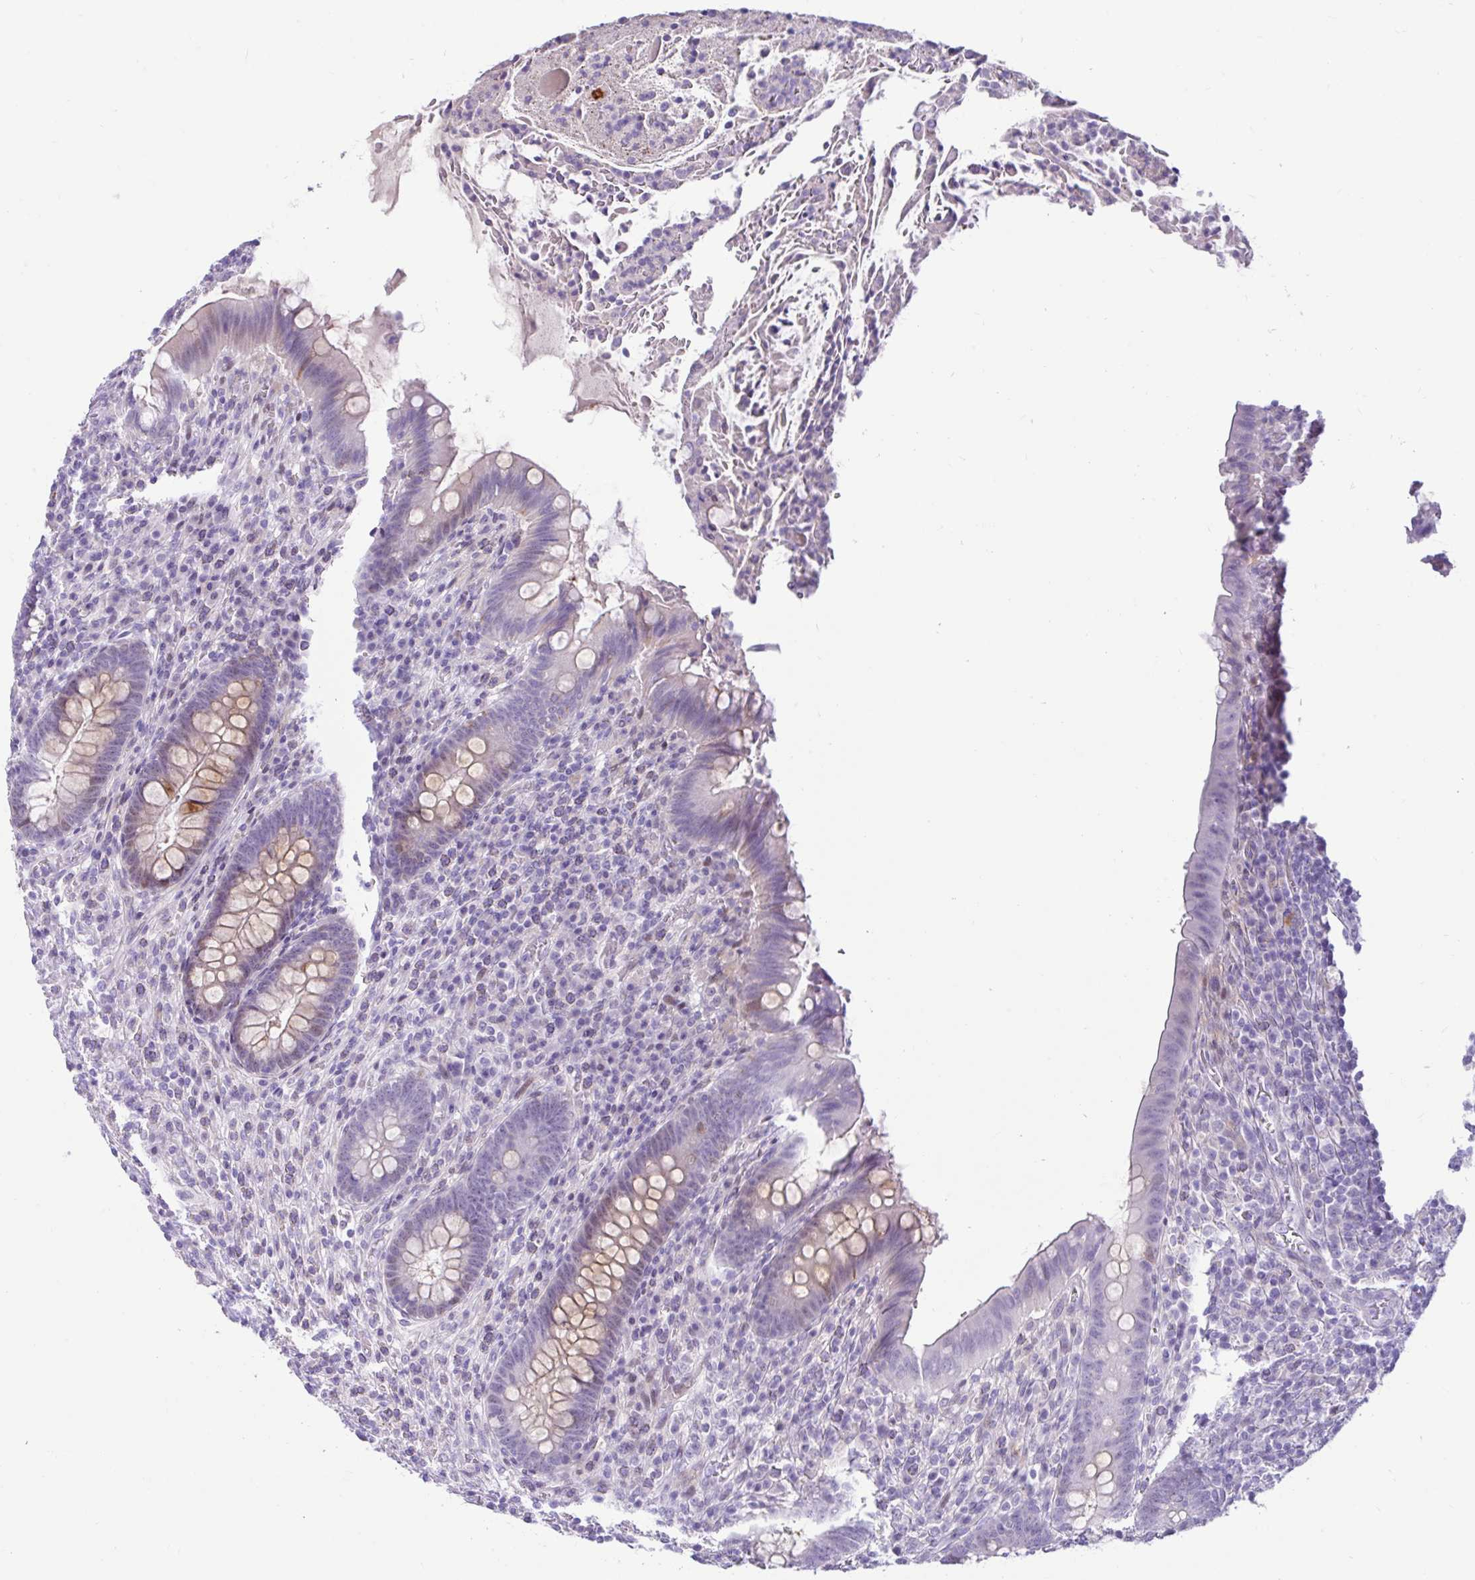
{"staining": {"intensity": "weak", "quantity": "<25%", "location": "cytoplasmic/membranous"}, "tissue": "appendix", "cell_type": "Glandular cells", "image_type": "normal", "snomed": [{"axis": "morphology", "description": "Normal tissue, NOS"}, {"axis": "topography", "description": "Appendix"}], "caption": "Immunohistochemistry of benign appendix displays no expression in glandular cells.", "gene": "NHLH2", "patient": {"sex": "female", "age": 43}}